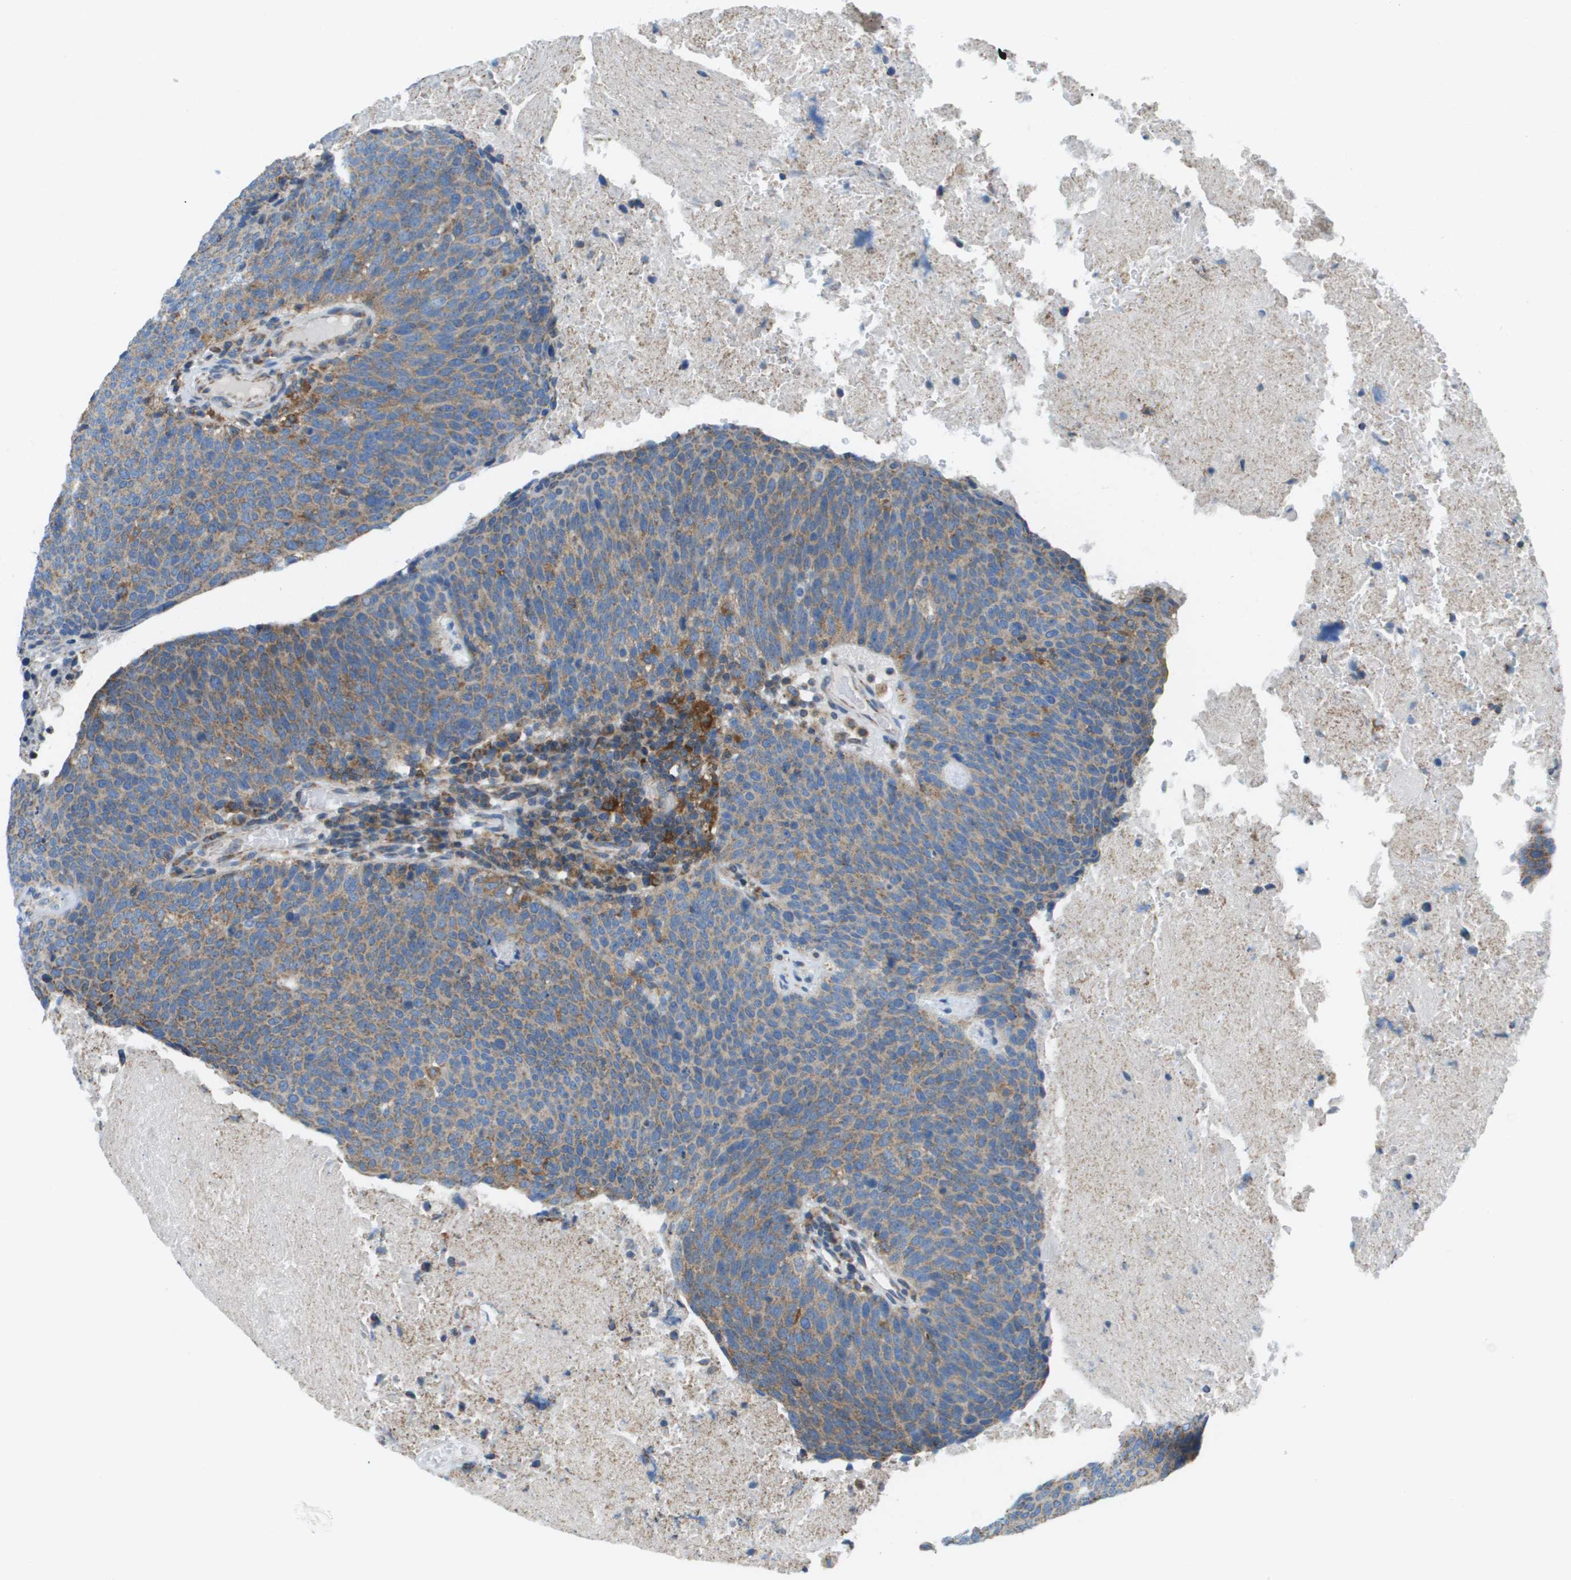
{"staining": {"intensity": "moderate", "quantity": ">75%", "location": "cytoplasmic/membranous"}, "tissue": "head and neck cancer", "cell_type": "Tumor cells", "image_type": "cancer", "snomed": [{"axis": "morphology", "description": "Squamous cell carcinoma, NOS"}, {"axis": "morphology", "description": "Squamous cell carcinoma, metastatic, NOS"}, {"axis": "topography", "description": "Lymph node"}, {"axis": "topography", "description": "Head-Neck"}], "caption": "Immunohistochemical staining of head and neck metastatic squamous cell carcinoma demonstrates medium levels of moderate cytoplasmic/membranous protein expression in approximately >75% of tumor cells.", "gene": "TAOK3", "patient": {"sex": "male", "age": 62}}